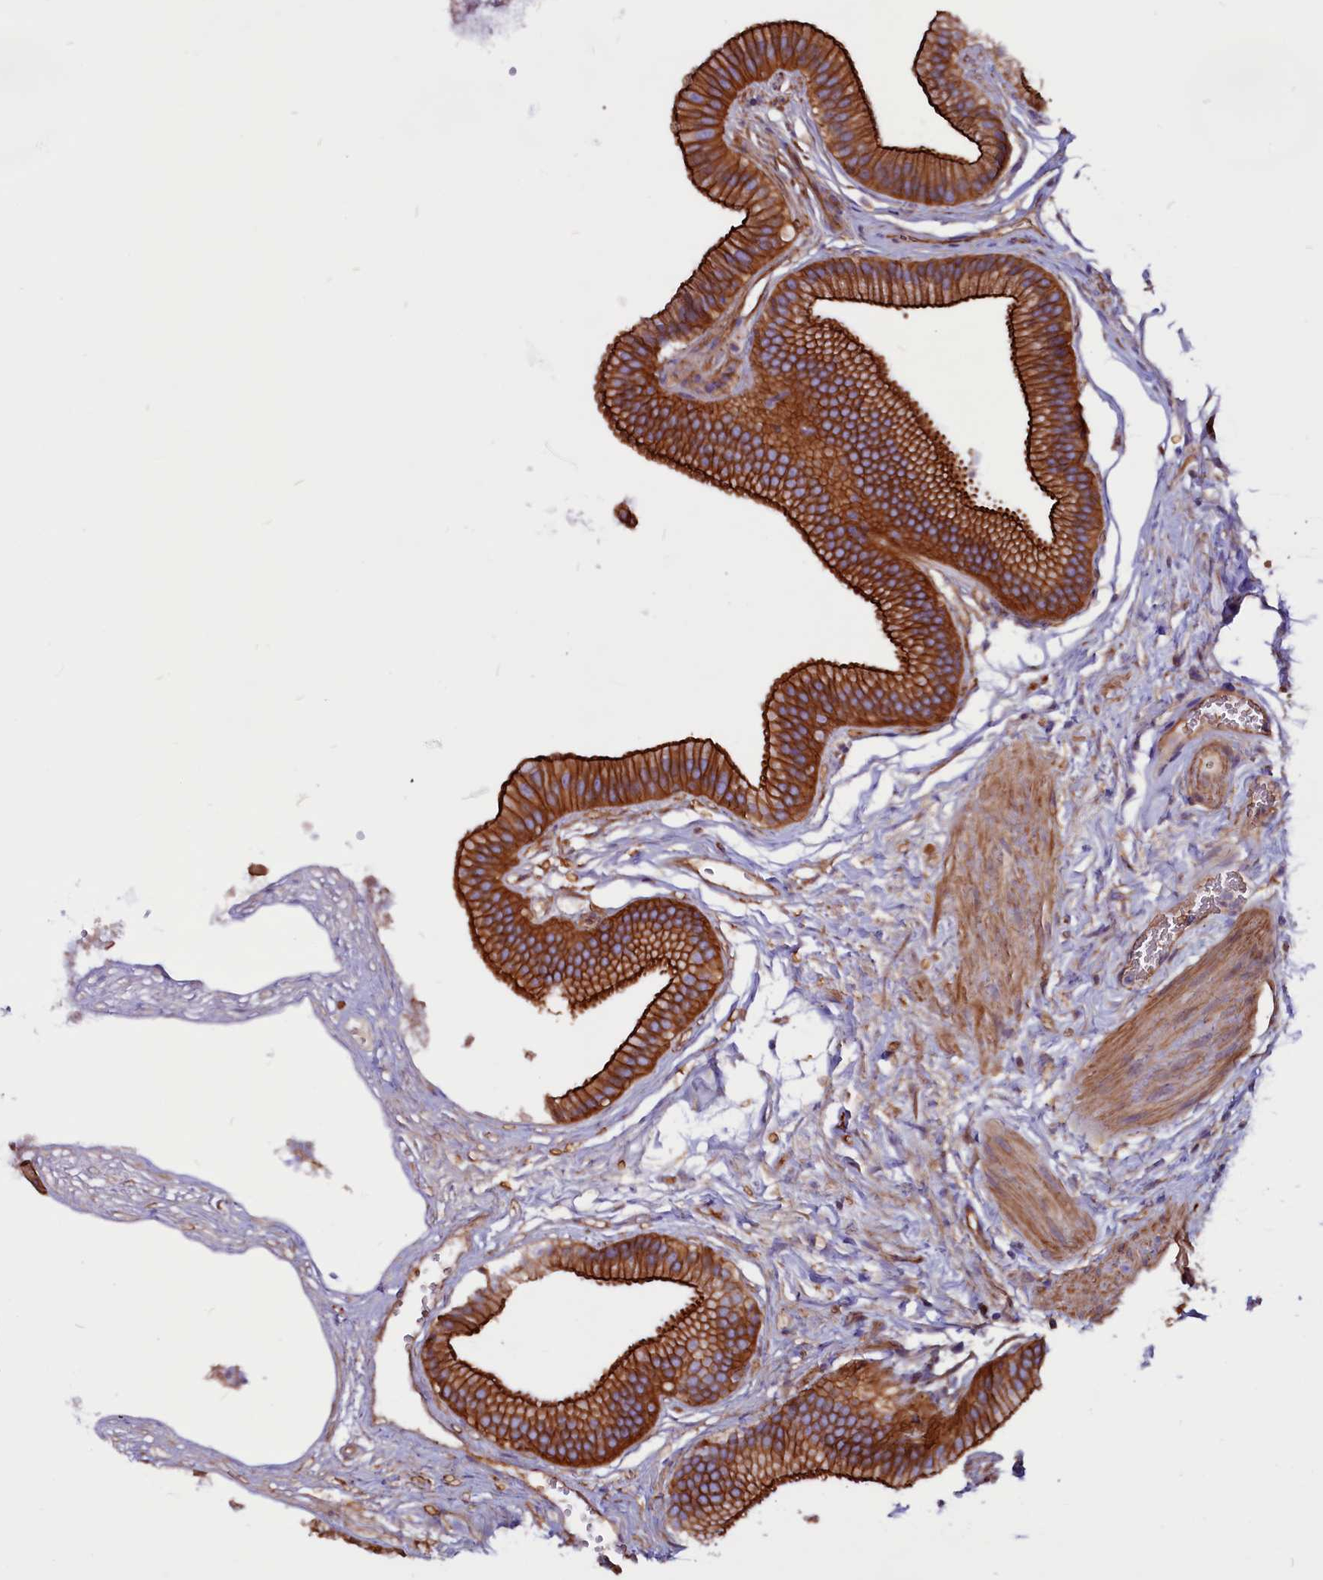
{"staining": {"intensity": "strong", "quantity": ">75%", "location": "cytoplasmic/membranous"}, "tissue": "gallbladder", "cell_type": "Glandular cells", "image_type": "normal", "snomed": [{"axis": "morphology", "description": "Normal tissue, NOS"}, {"axis": "topography", "description": "Gallbladder"}], "caption": "Strong cytoplasmic/membranous positivity is present in about >75% of glandular cells in unremarkable gallbladder.", "gene": "ZNF749", "patient": {"sex": "female", "age": 54}}